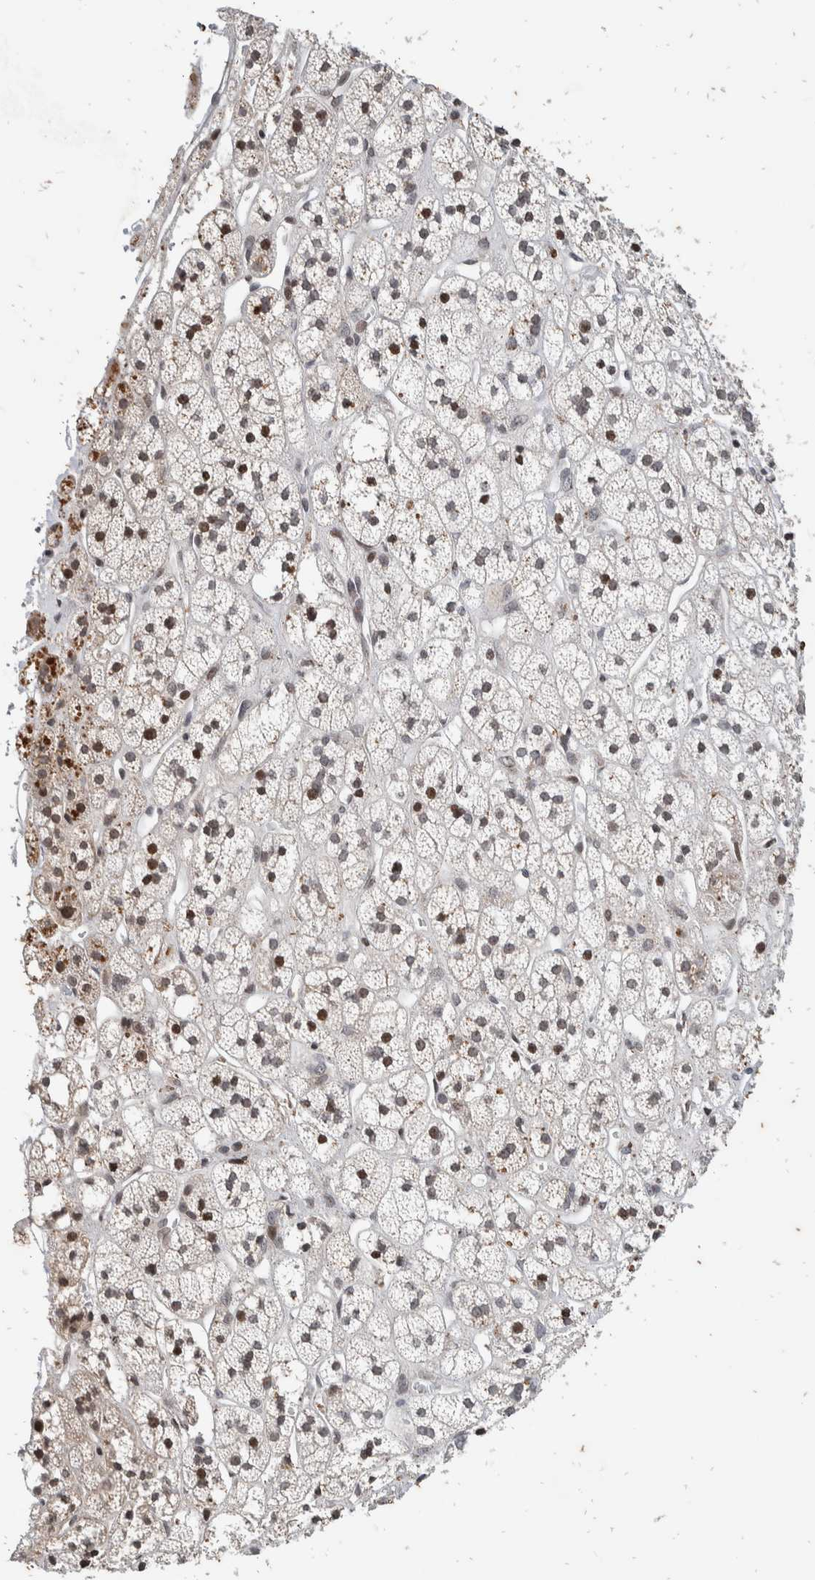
{"staining": {"intensity": "moderate", "quantity": "<25%", "location": "nuclear"}, "tissue": "adrenal gland", "cell_type": "Glandular cells", "image_type": "normal", "snomed": [{"axis": "morphology", "description": "Normal tissue, NOS"}, {"axis": "topography", "description": "Adrenal gland"}], "caption": "Immunohistochemical staining of normal adrenal gland displays <25% levels of moderate nuclear protein staining in about <25% of glandular cells.", "gene": "ATXN7L1", "patient": {"sex": "male", "age": 56}}